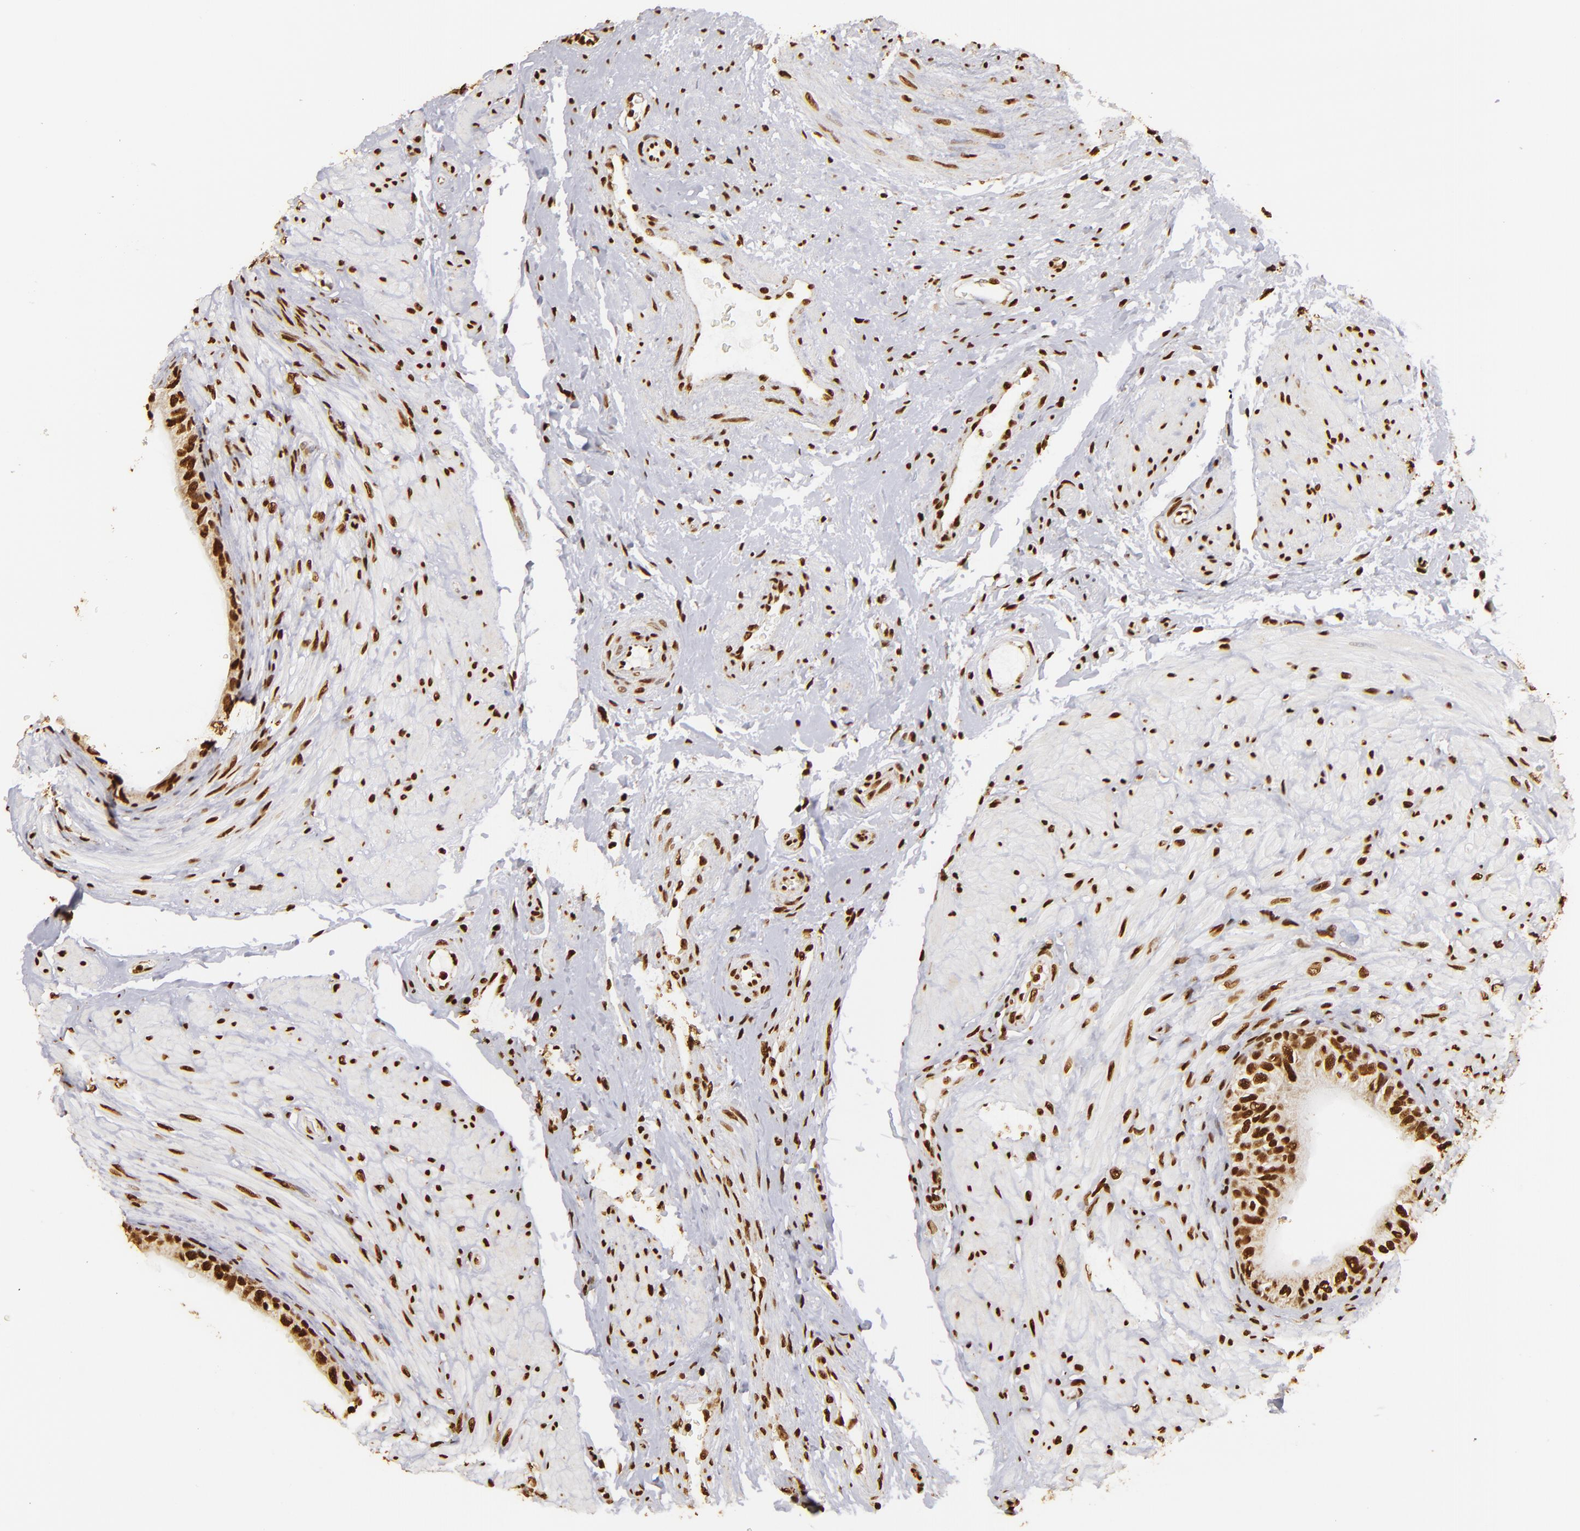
{"staining": {"intensity": "strong", "quantity": ">75%", "location": "nuclear"}, "tissue": "epididymis", "cell_type": "Glandular cells", "image_type": "normal", "snomed": [{"axis": "morphology", "description": "Normal tissue, NOS"}, {"axis": "topography", "description": "Epididymis"}], "caption": "About >75% of glandular cells in normal human epididymis reveal strong nuclear protein positivity as visualized by brown immunohistochemical staining.", "gene": "ILF3", "patient": {"sex": "male", "age": 68}}